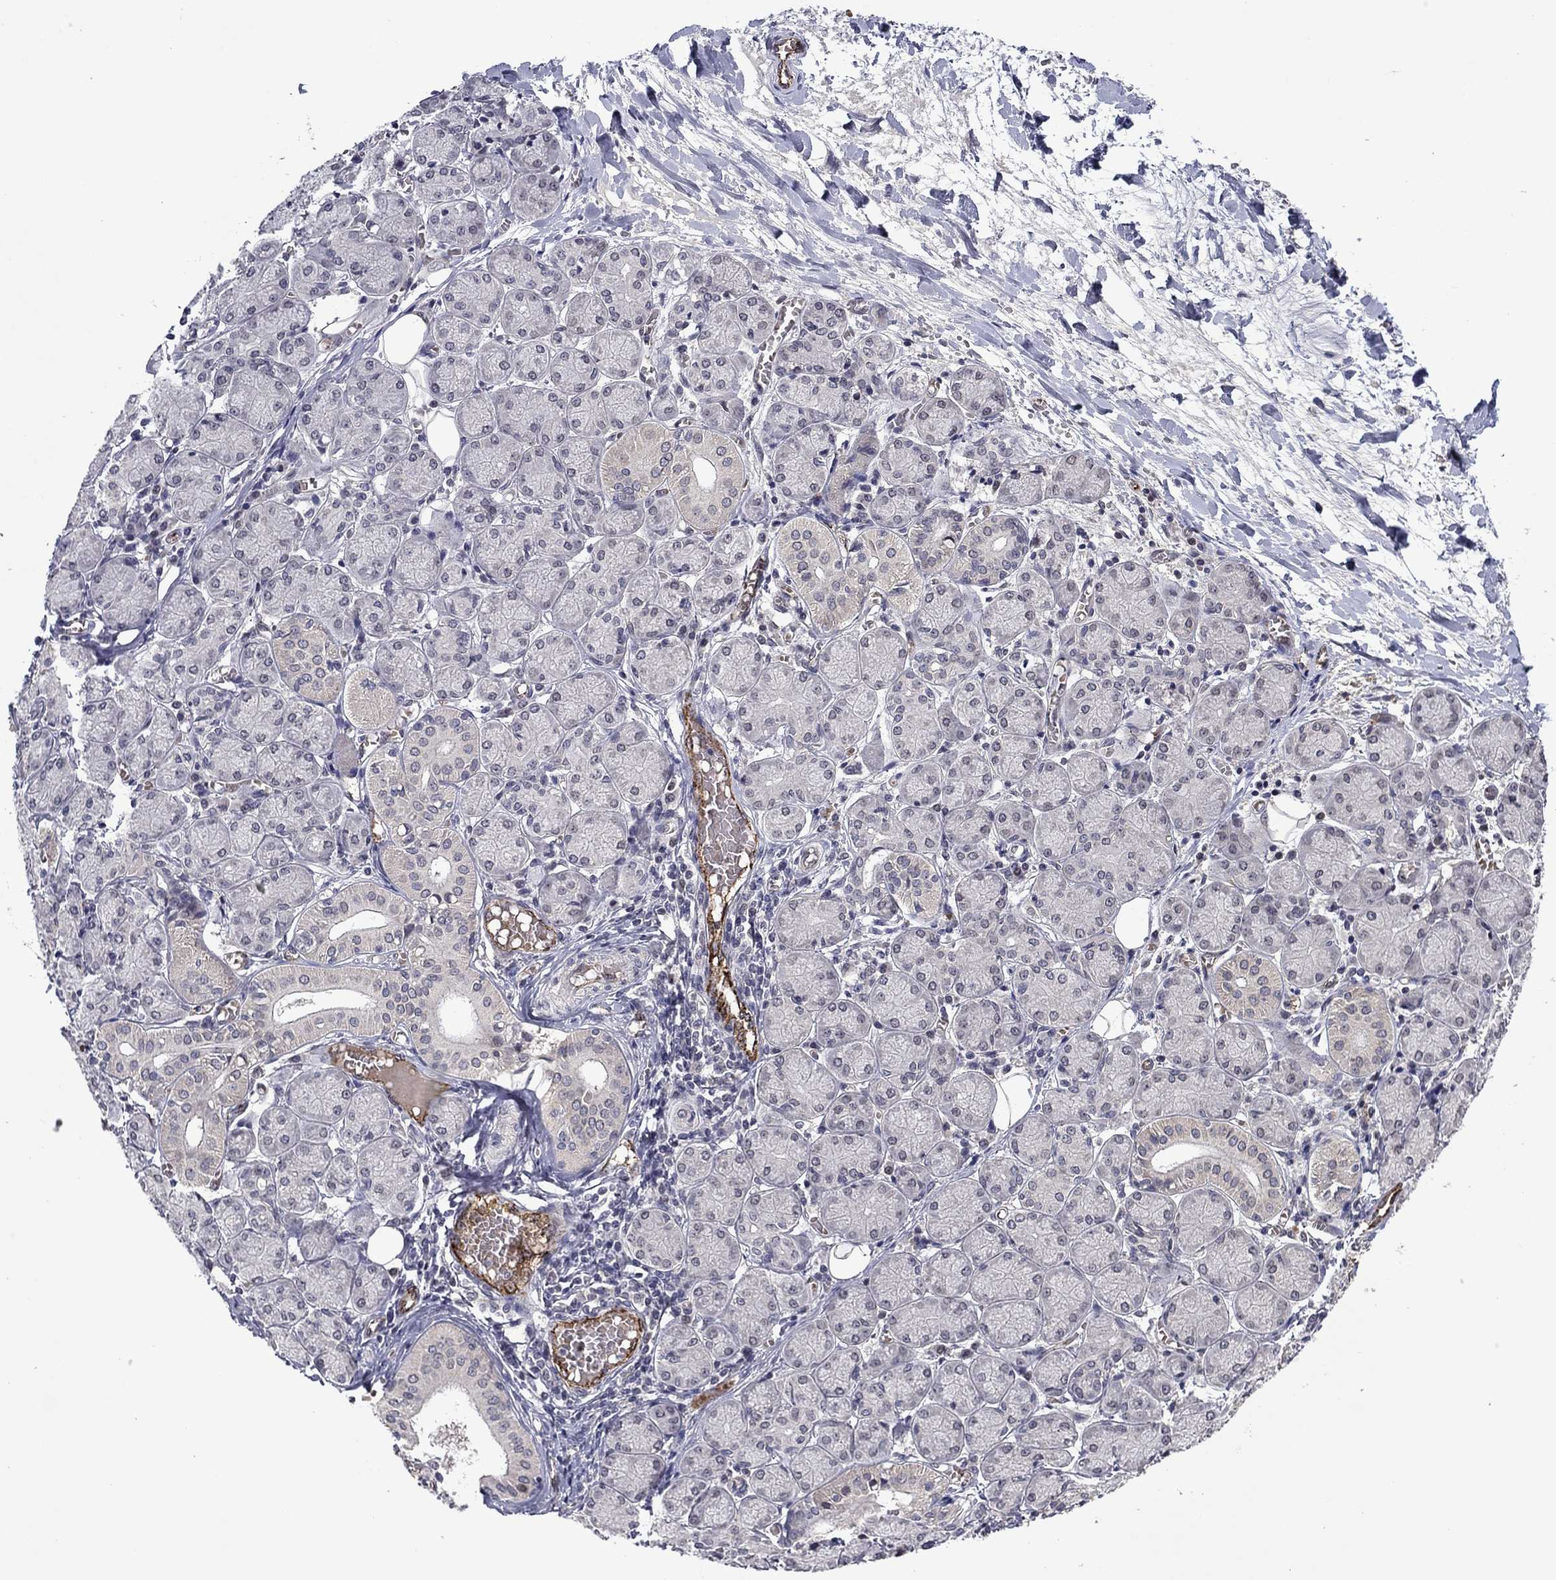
{"staining": {"intensity": "negative", "quantity": "none", "location": "none"}, "tissue": "salivary gland", "cell_type": "Glandular cells", "image_type": "normal", "snomed": [{"axis": "morphology", "description": "Normal tissue, NOS"}, {"axis": "topography", "description": "Salivary gland"}, {"axis": "topography", "description": "Peripheral nerve tissue"}], "caption": "Protein analysis of benign salivary gland reveals no significant positivity in glandular cells. The staining was performed using DAB (3,3'-diaminobenzidine) to visualize the protein expression in brown, while the nuclei were stained in blue with hematoxylin (Magnification: 20x).", "gene": "SLITRK1", "patient": {"sex": "female", "age": 24}}